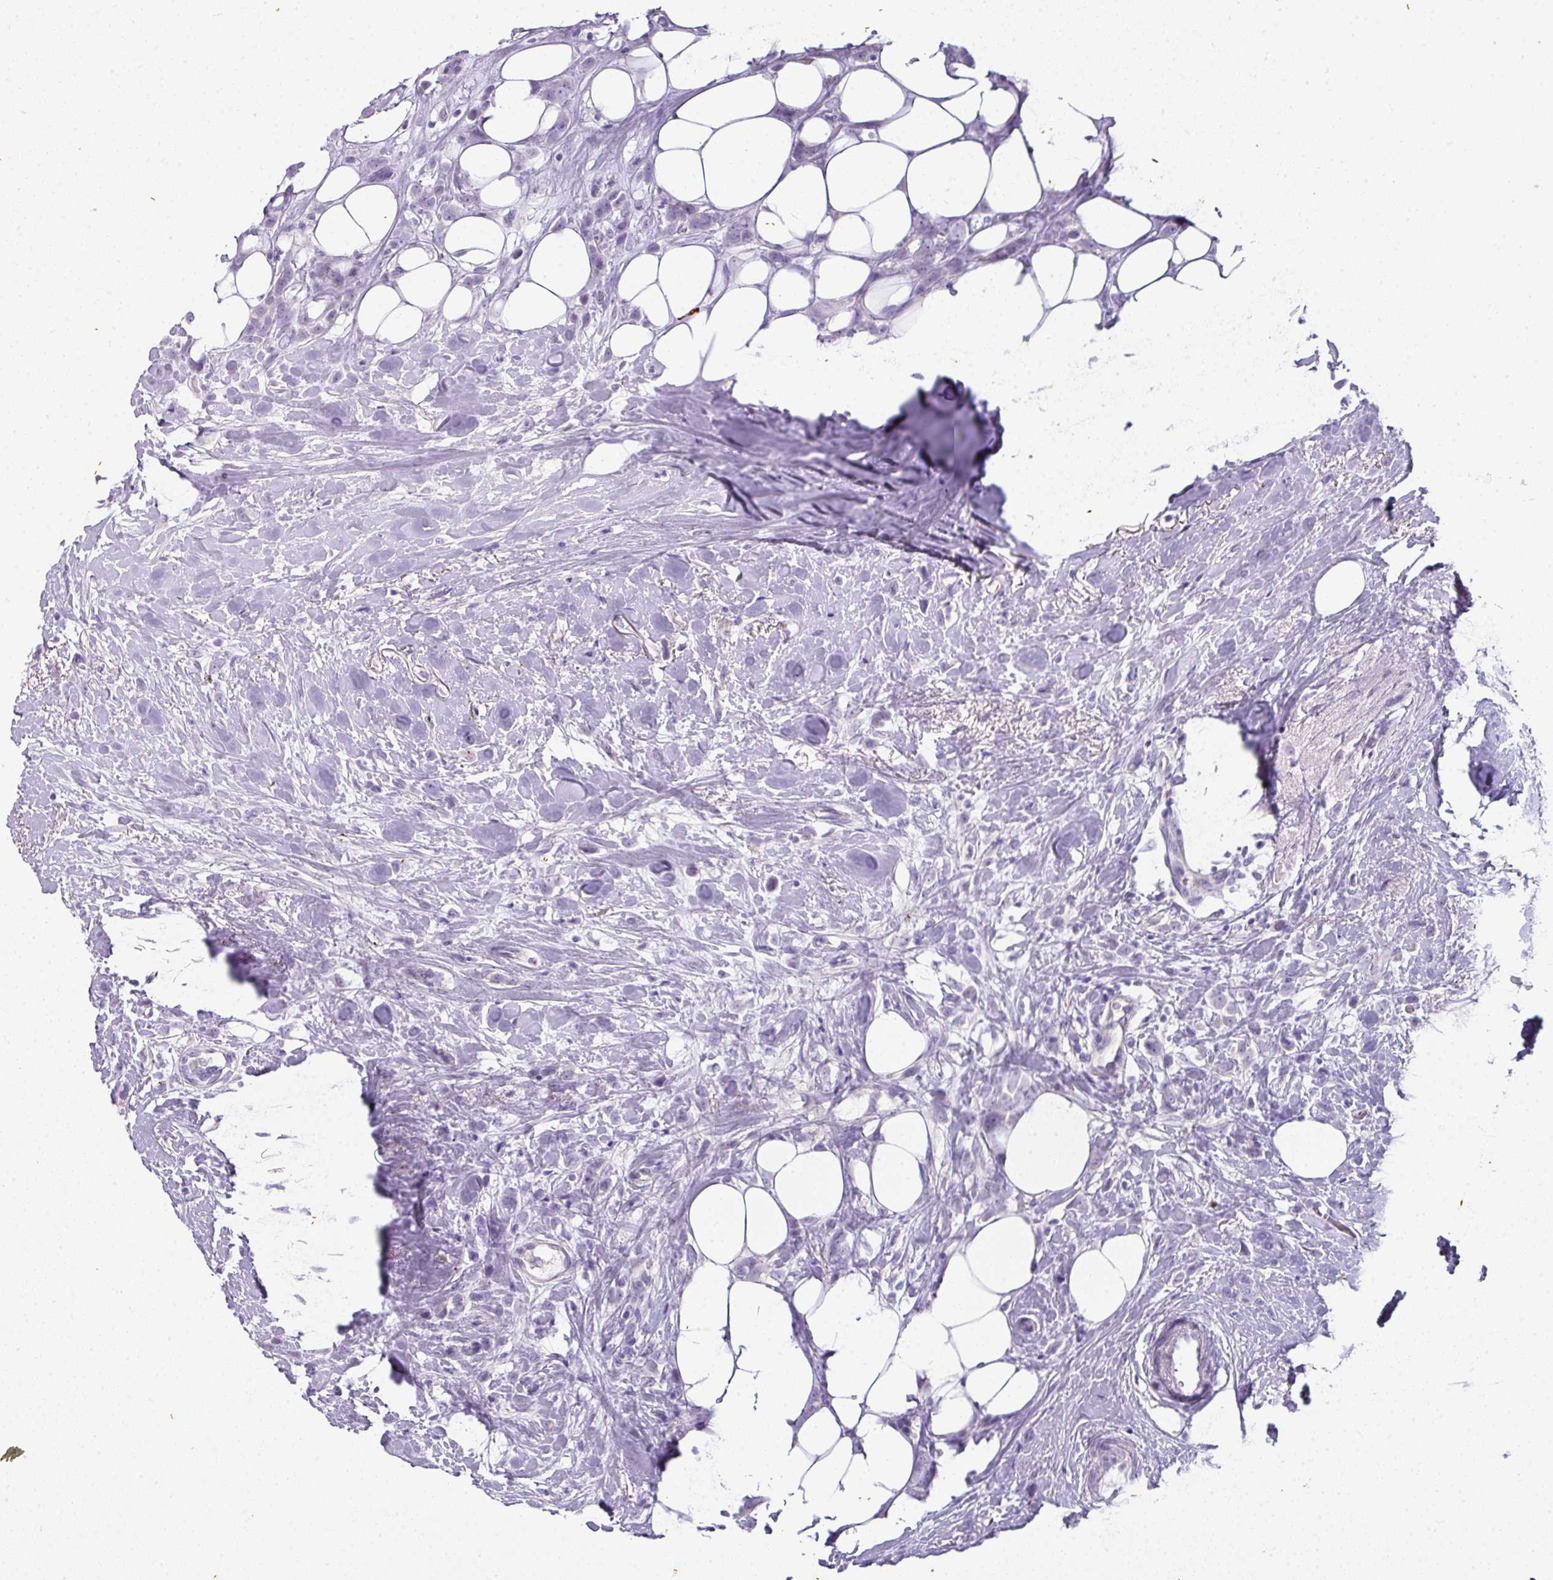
{"staining": {"intensity": "negative", "quantity": "none", "location": "none"}, "tissue": "breast cancer", "cell_type": "Tumor cells", "image_type": "cancer", "snomed": [{"axis": "morphology", "description": "Duct carcinoma"}, {"axis": "topography", "description": "Breast"}], "caption": "There is no significant staining in tumor cells of invasive ductal carcinoma (breast).", "gene": "OR52N1", "patient": {"sex": "female", "age": 80}}